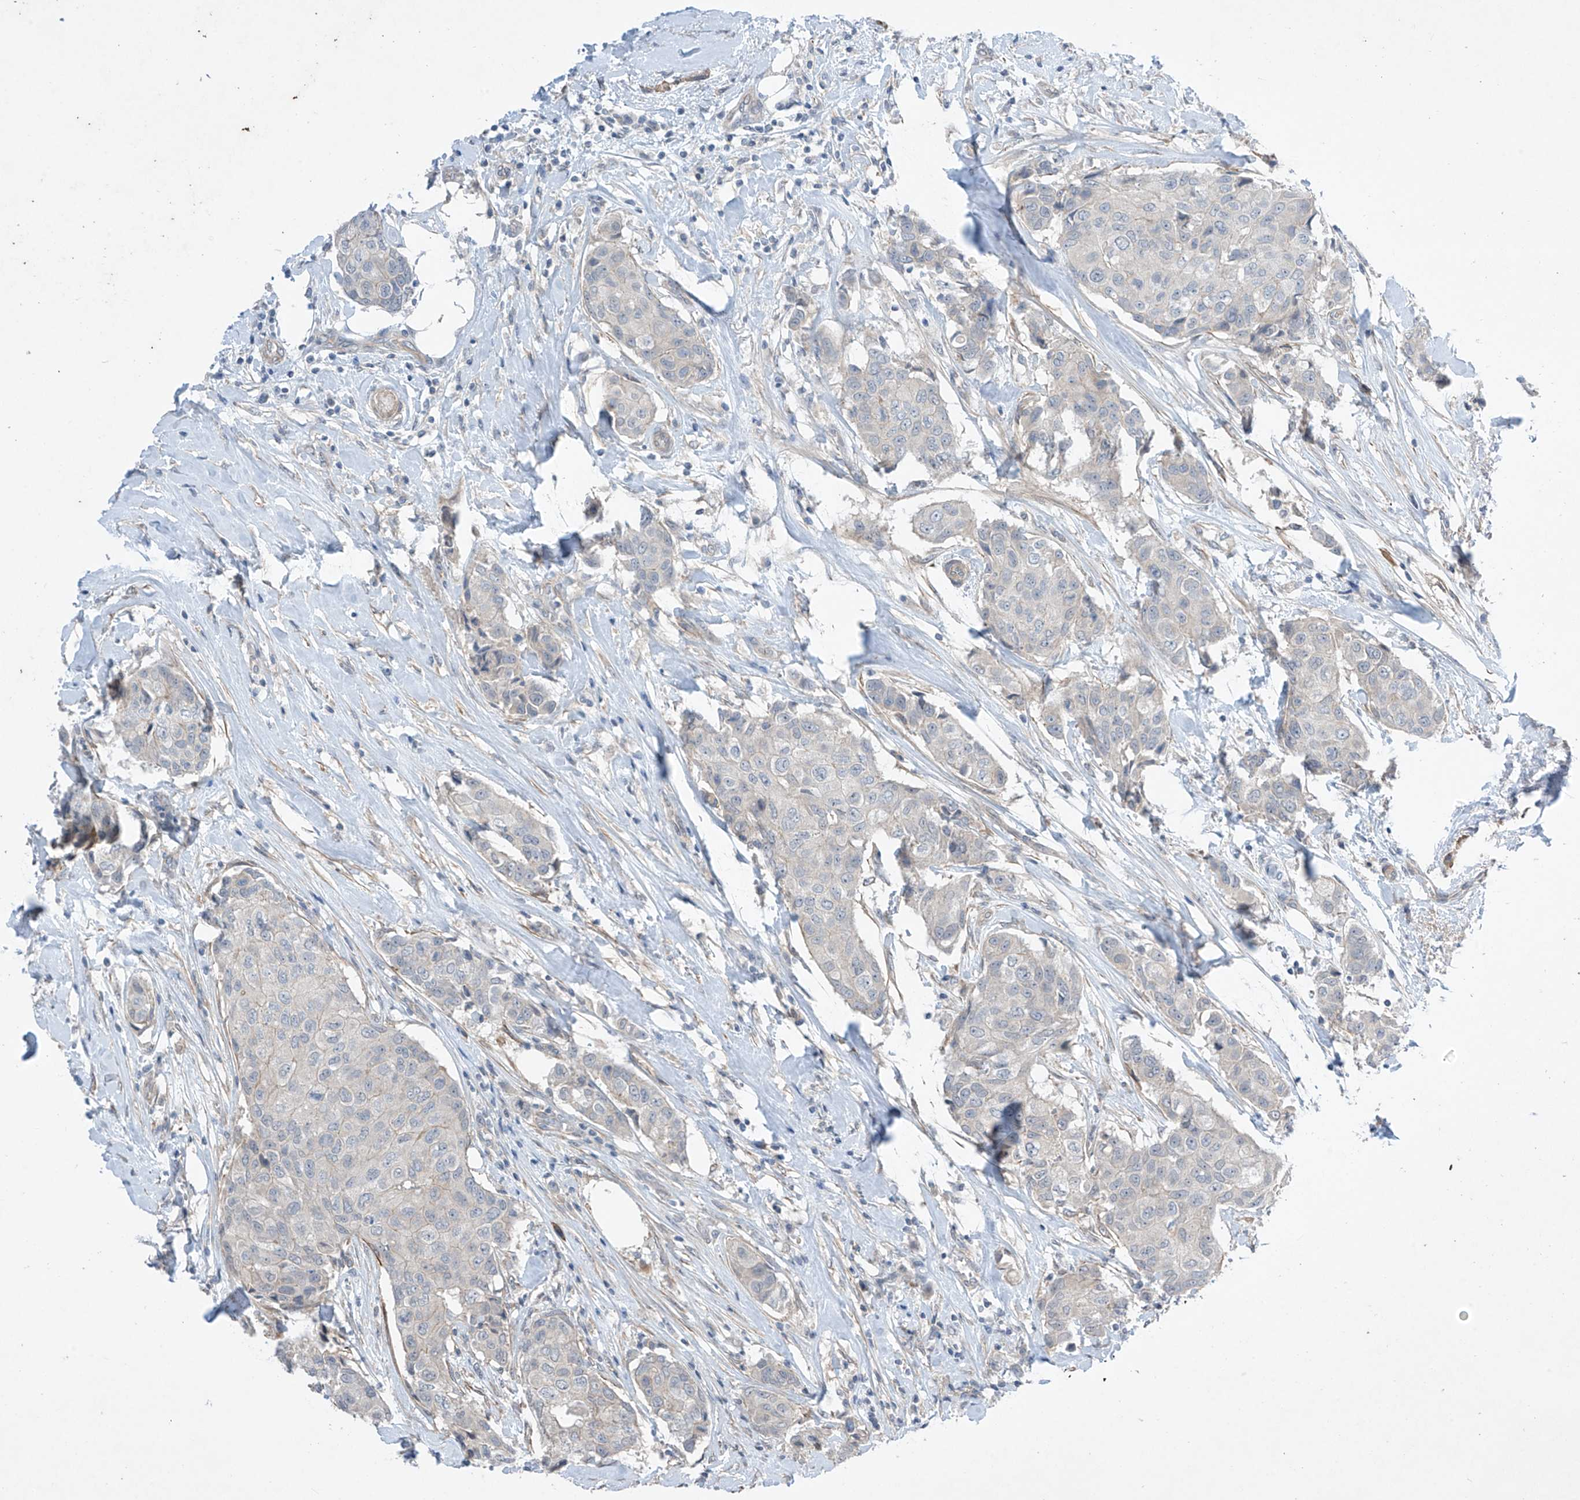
{"staining": {"intensity": "negative", "quantity": "none", "location": "none"}, "tissue": "breast cancer", "cell_type": "Tumor cells", "image_type": "cancer", "snomed": [{"axis": "morphology", "description": "Duct carcinoma"}, {"axis": "topography", "description": "Breast"}], "caption": "Photomicrograph shows no significant protein staining in tumor cells of breast cancer (invasive ductal carcinoma).", "gene": "ABLIM2", "patient": {"sex": "female", "age": 80}}